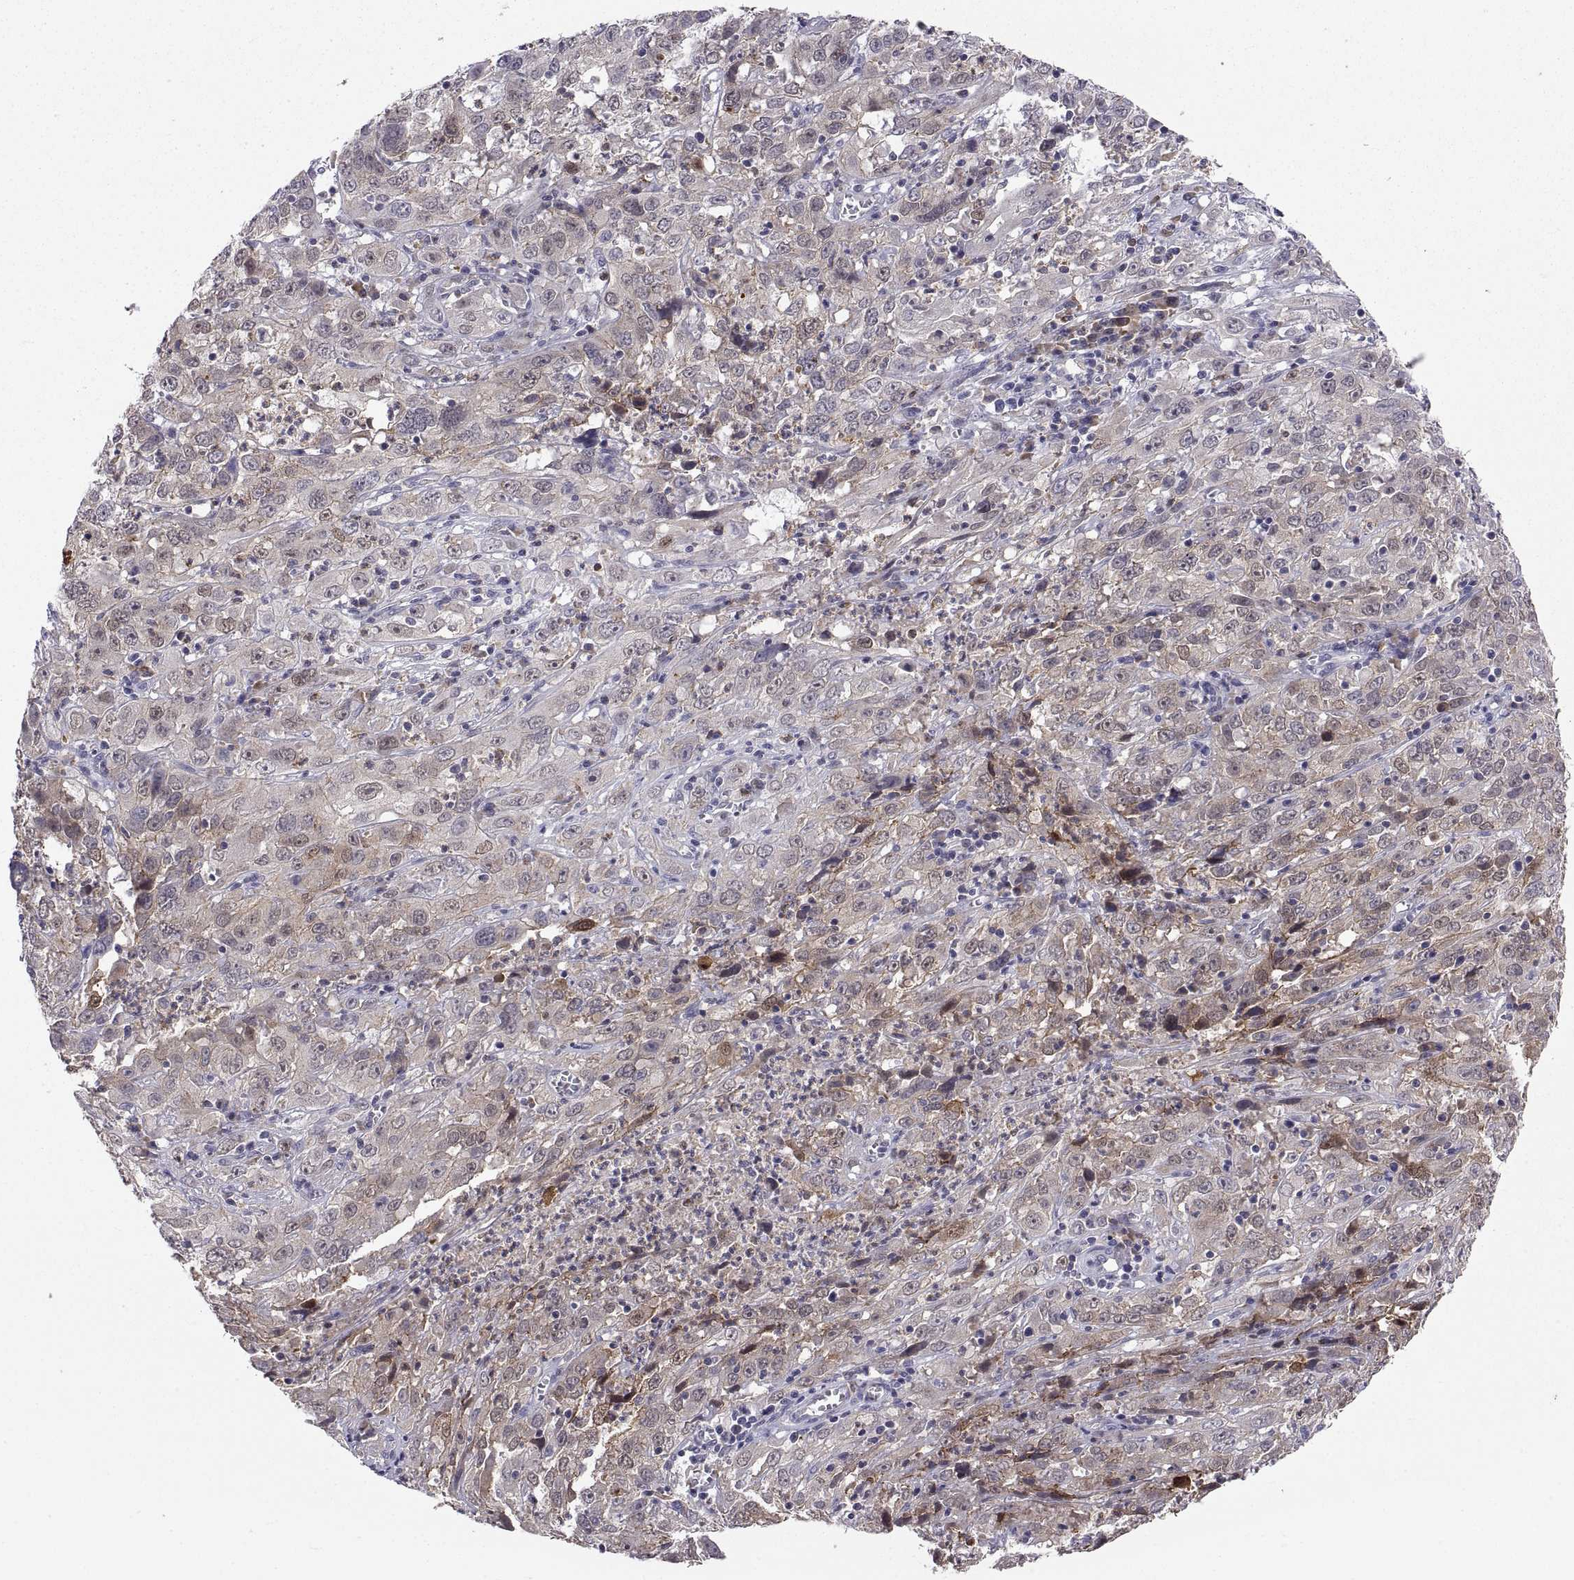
{"staining": {"intensity": "weak", "quantity": "25%-75%", "location": "cytoplasmic/membranous"}, "tissue": "cervical cancer", "cell_type": "Tumor cells", "image_type": "cancer", "snomed": [{"axis": "morphology", "description": "Squamous cell carcinoma, NOS"}, {"axis": "topography", "description": "Cervix"}], "caption": "DAB immunohistochemical staining of human cervical squamous cell carcinoma exhibits weak cytoplasmic/membranous protein expression in approximately 25%-75% of tumor cells. (DAB = brown stain, brightfield microscopy at high magnification).", "gene": "PKP1", "patient": {"sex": "female", "age": 32}}